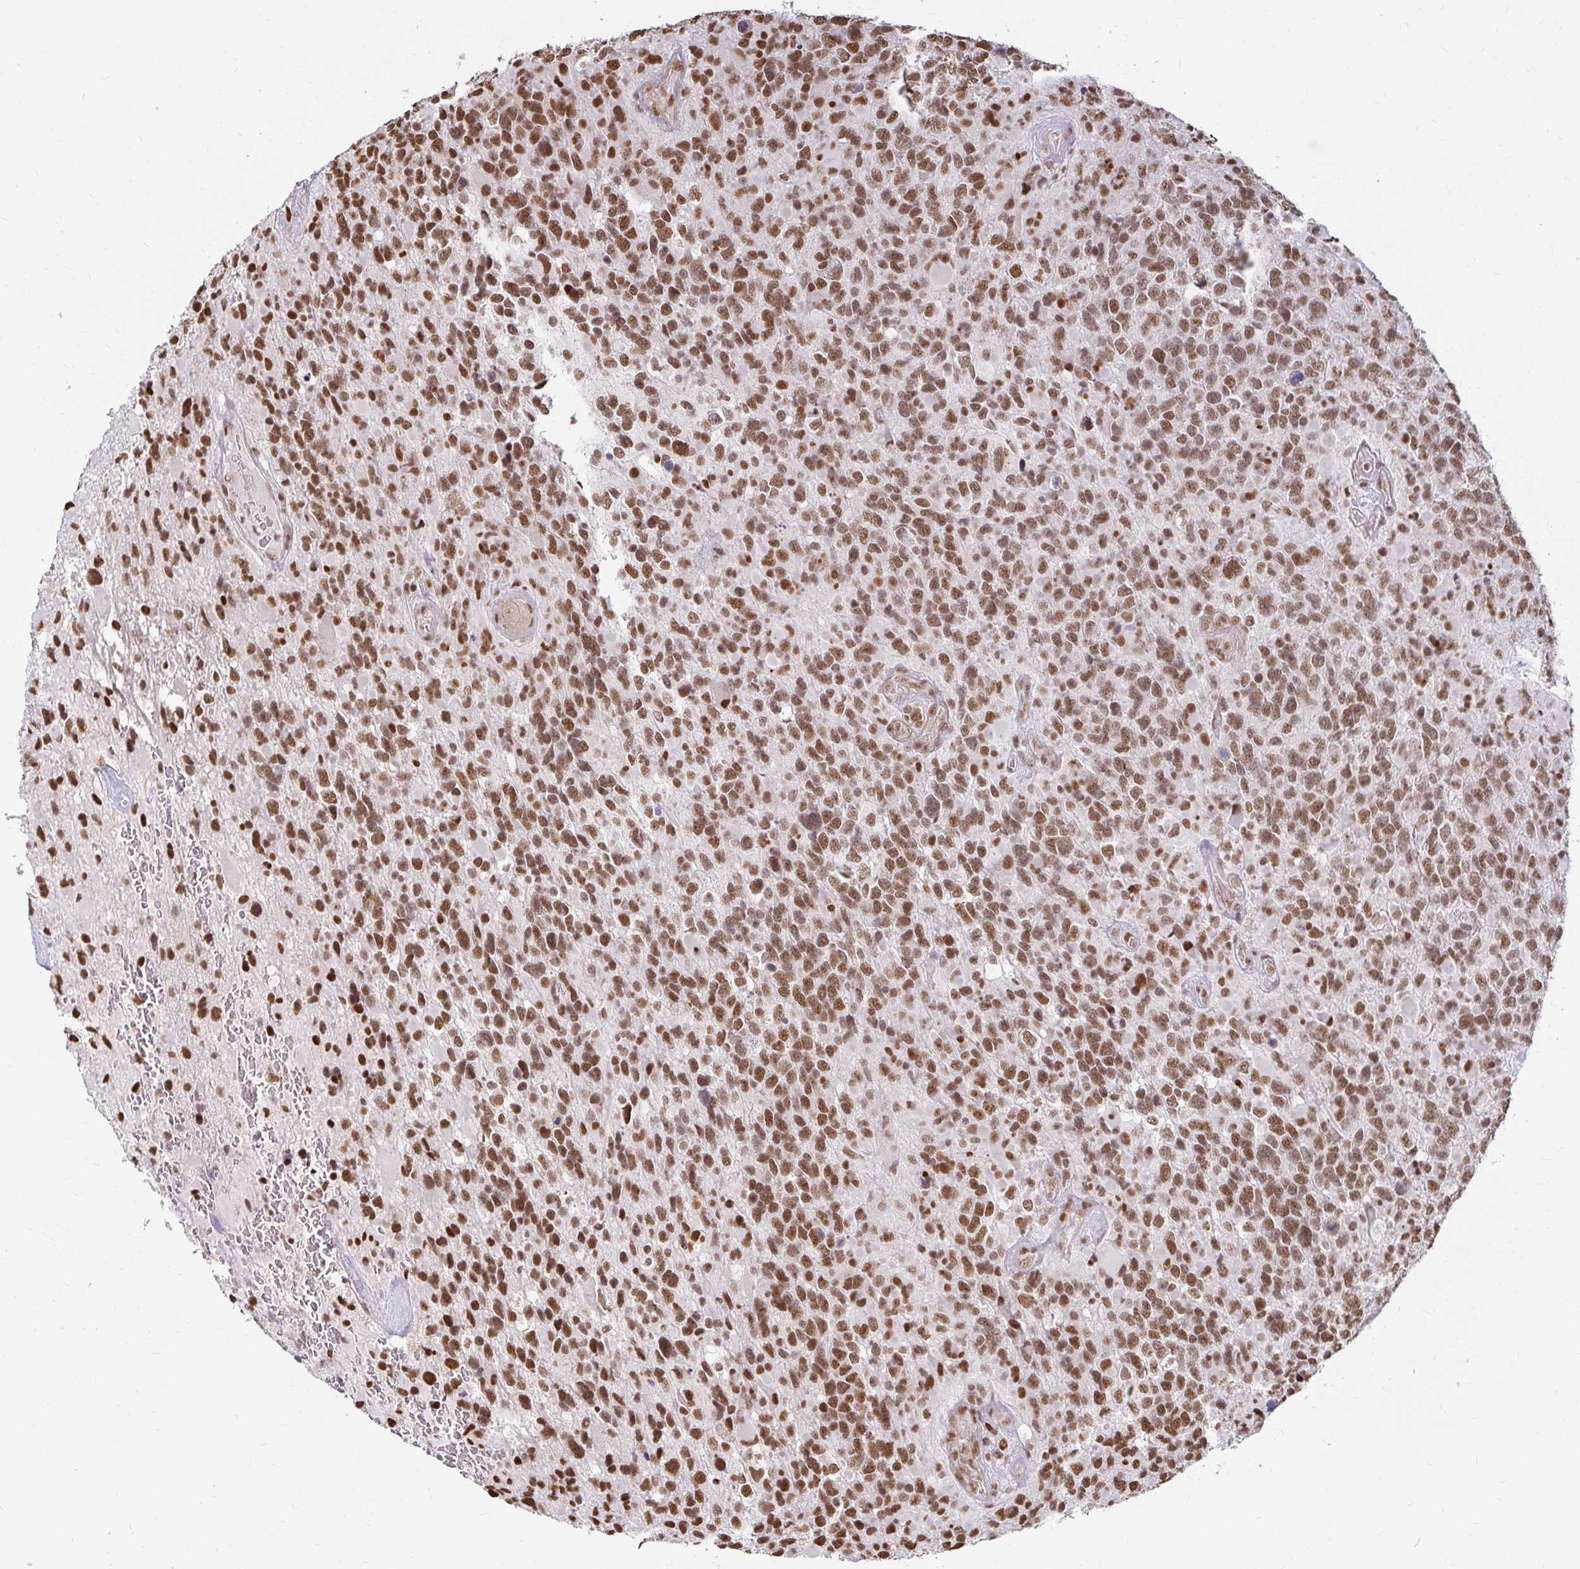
{"staining": {"intensity": "strong", "quantity": ">75%", "location": "nuclear"}, "tissue": "glioma", "cell_type": "Tumor cells", "image_type": "cancer", "snomed": [{"axis": "morphology", "description": "Glioma, malignant, High grade"}, {"axis": "topography", "description": "Brain"}], "caption": "Glioma stained for a protein (brown) shows strong nuclear positive positivity in approximately >75% of tumor cells.", "gene": "HNRNPU", "patient": {"sex": "female", "age": 40}}